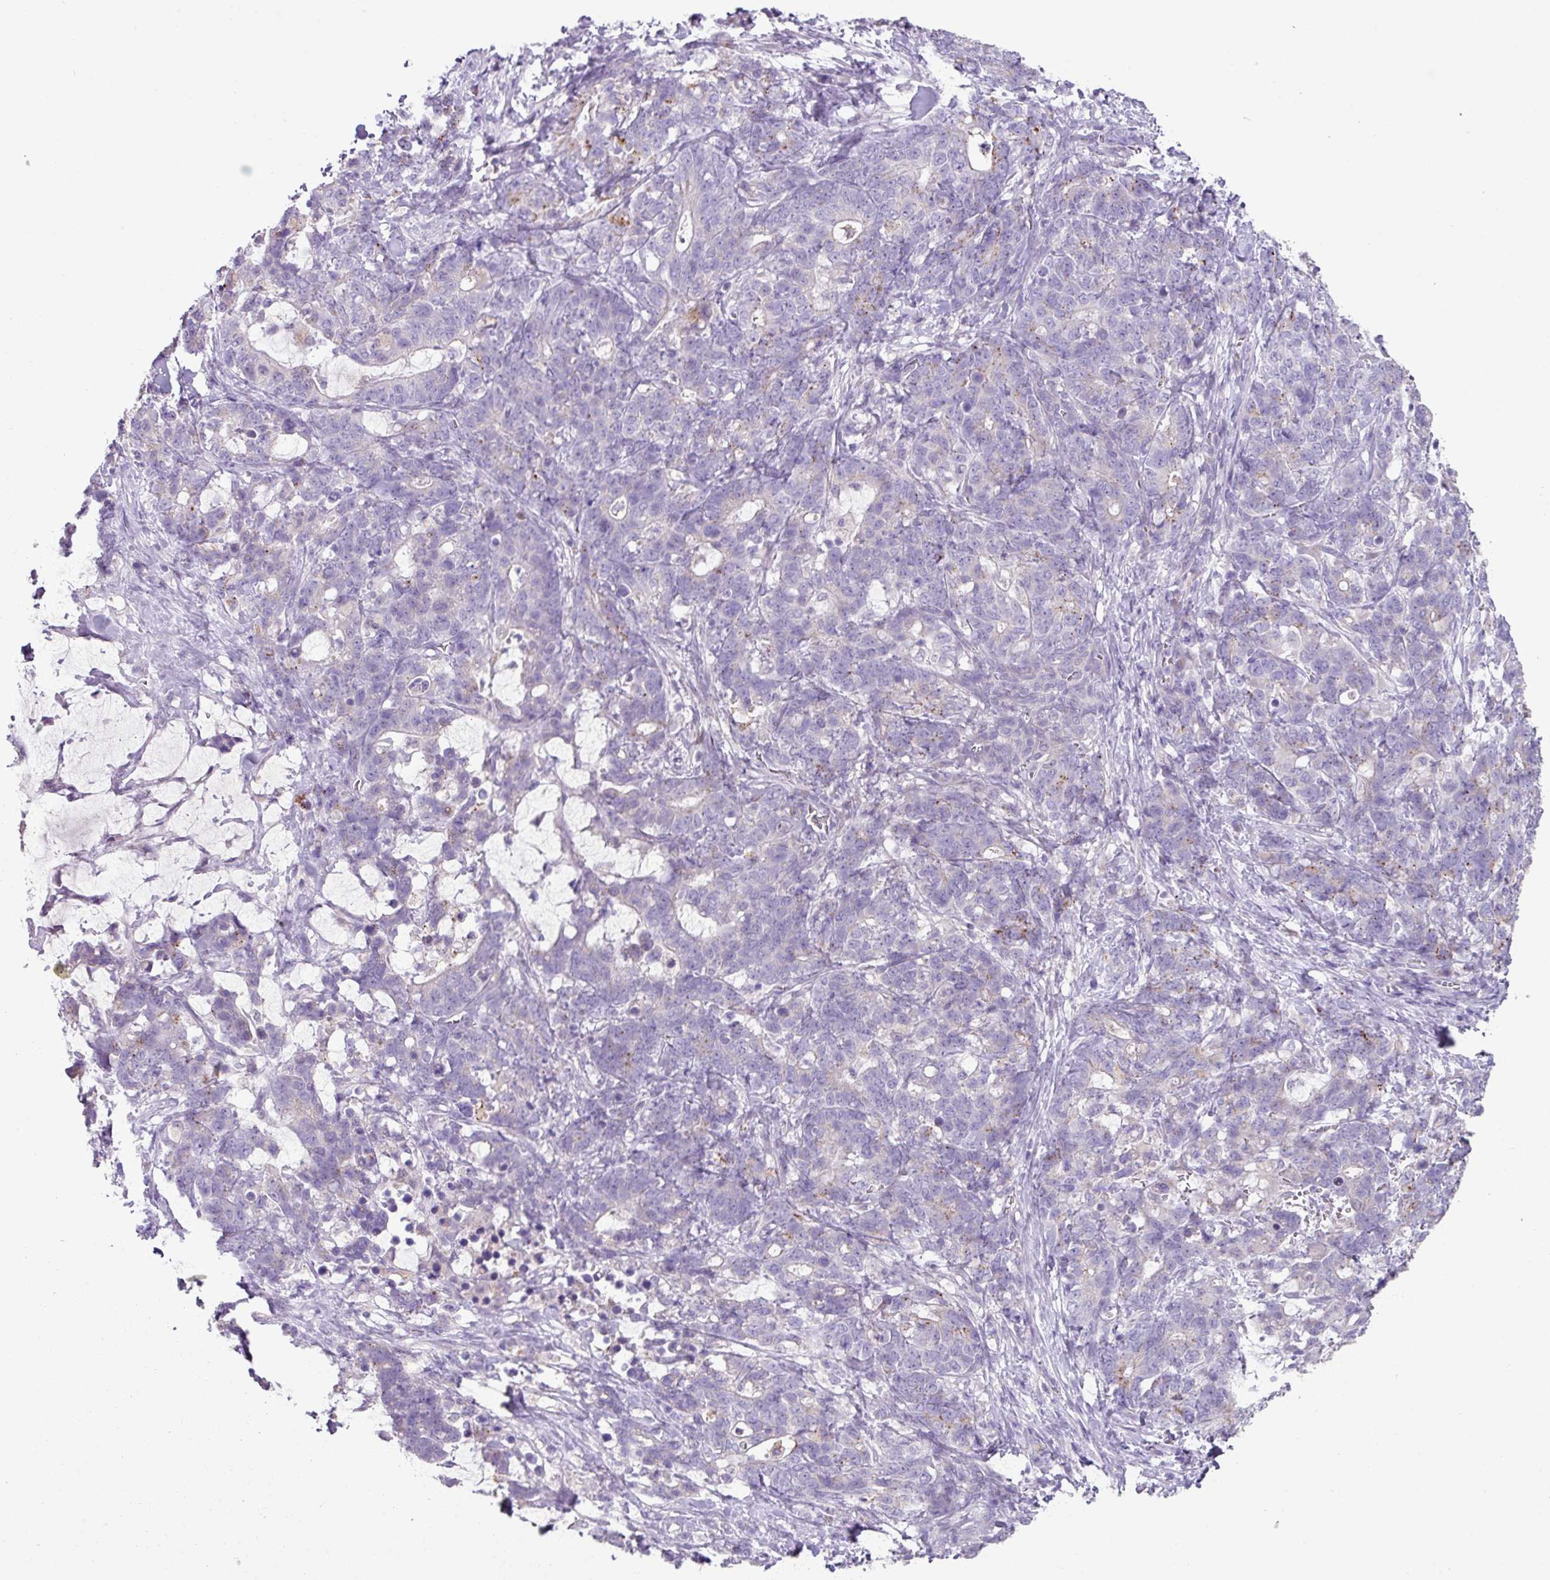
{"staining": {"intensity": "negative", "quantity": "none", "location": "none"}, "tissue": "stomach cancer", "cell_type": "Tumor cells", "image_type": "cancer", "snomed": [{"axis": "morphology", "description": "Normal tissue, NOS"}, {"axis": "morphology", "description": "Adenocarcinoma, NOS"}, {"axis": "topography", "description": "Stomach"}], "caption": "IHC image of neoplastic tissue: stomach cancer stained with DAB demonstrates no significant protein expression in tumor cells.", "gene": "PLEKHH3", "patient": {"sex": "female", "age": 64}}